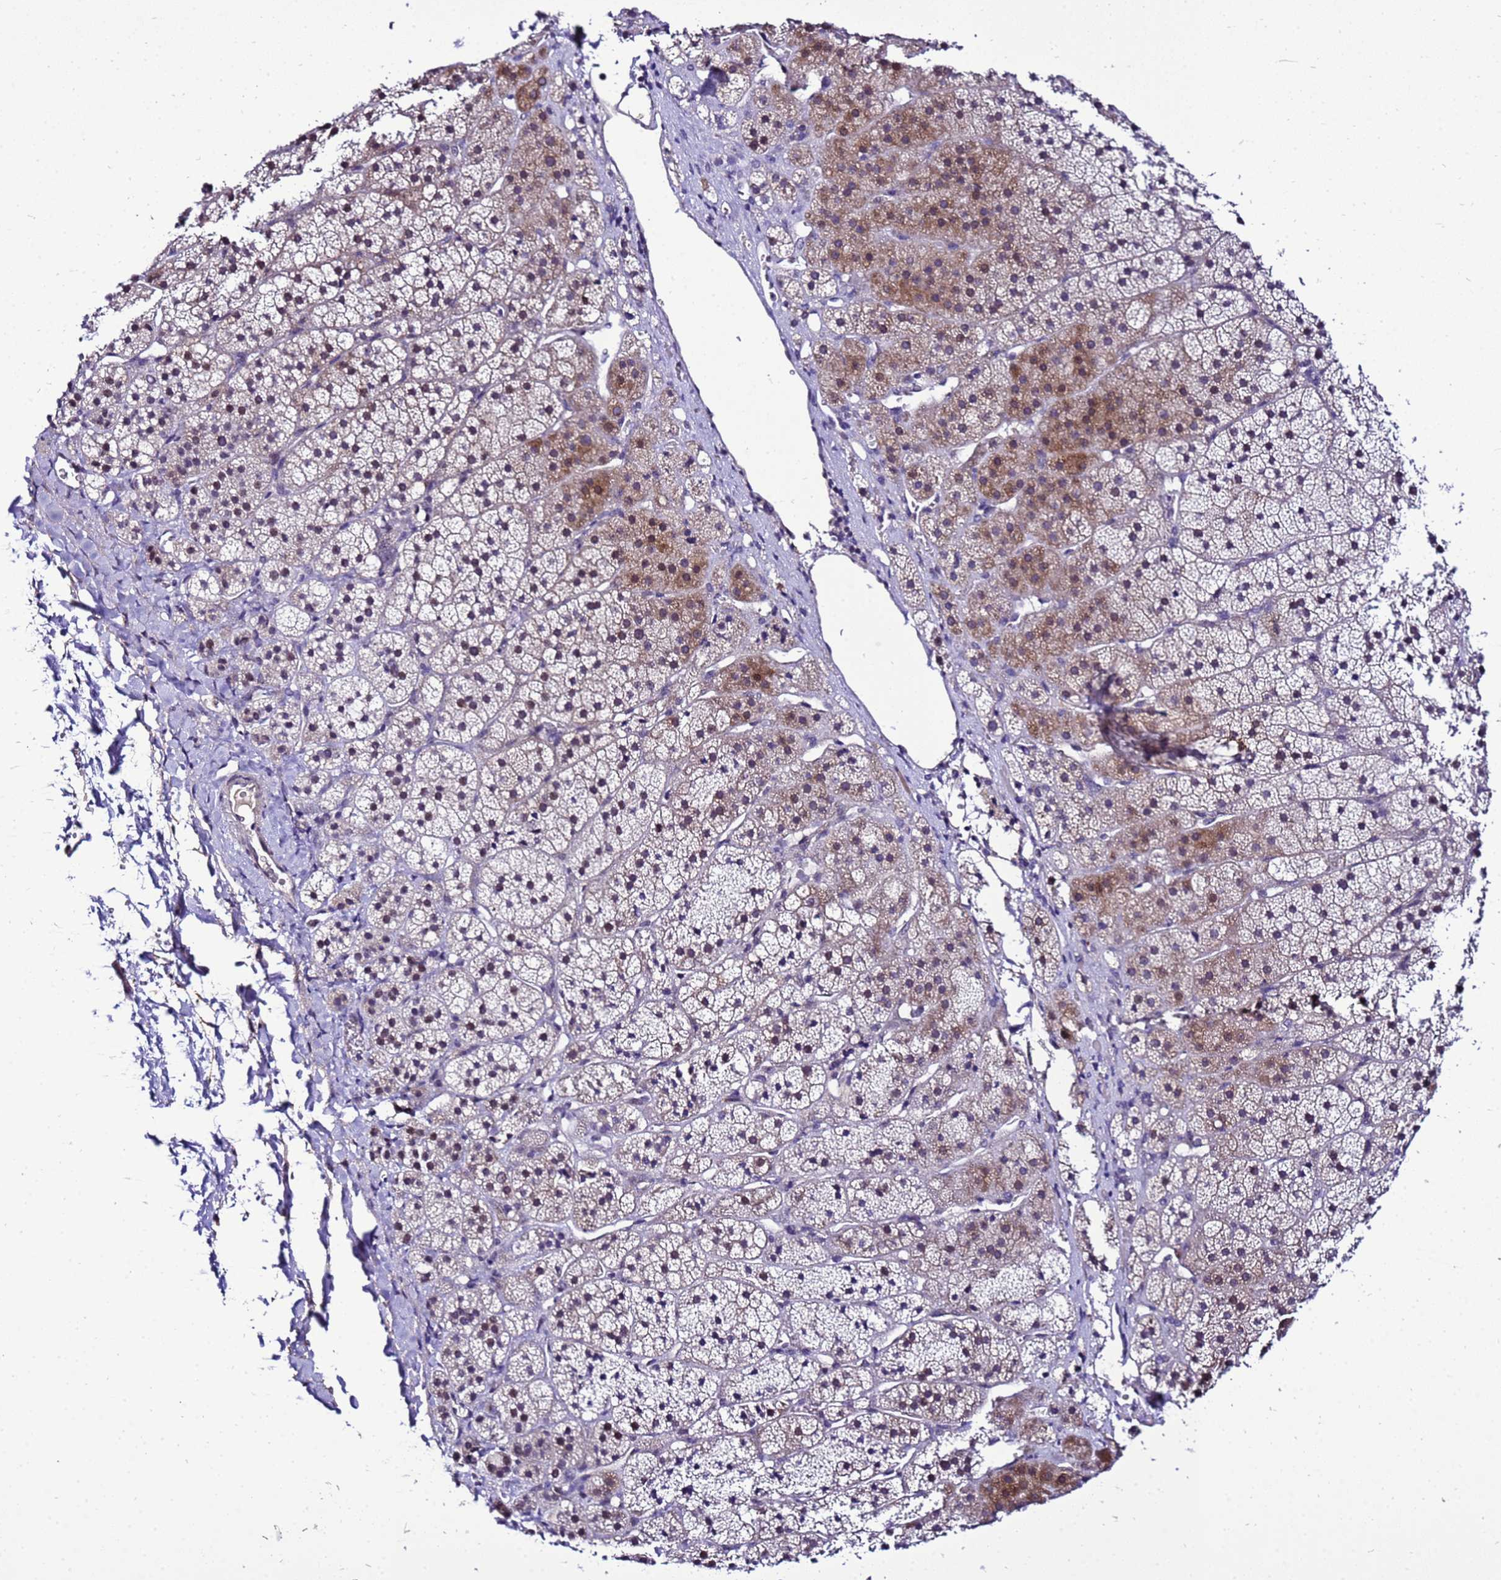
{"staining": {"intensity": "moderate", "quantity": "25%-75%", "location": "cytoplasmic/membranous,nuclear"}, "tissue": "adrenal gland", "cell_type": "Glandular cells", "image_type": "normal", "snomed": [{"axis": "morphology", "description": "Normal tissue, NOS"}, {"axis": "topography", "description": "Adrenal gland"}], "caption": "Protein expression by IHC exhibits moderate cytoplasmic/membranous,nuclear positivity in about 25%-75% of glandular cells in normal adrenal gland. (DAB = brown stain, brightfield microscopy at high magnification).", "gene": "C19orf47", "patient": {"sex": "female", "age": 44}}